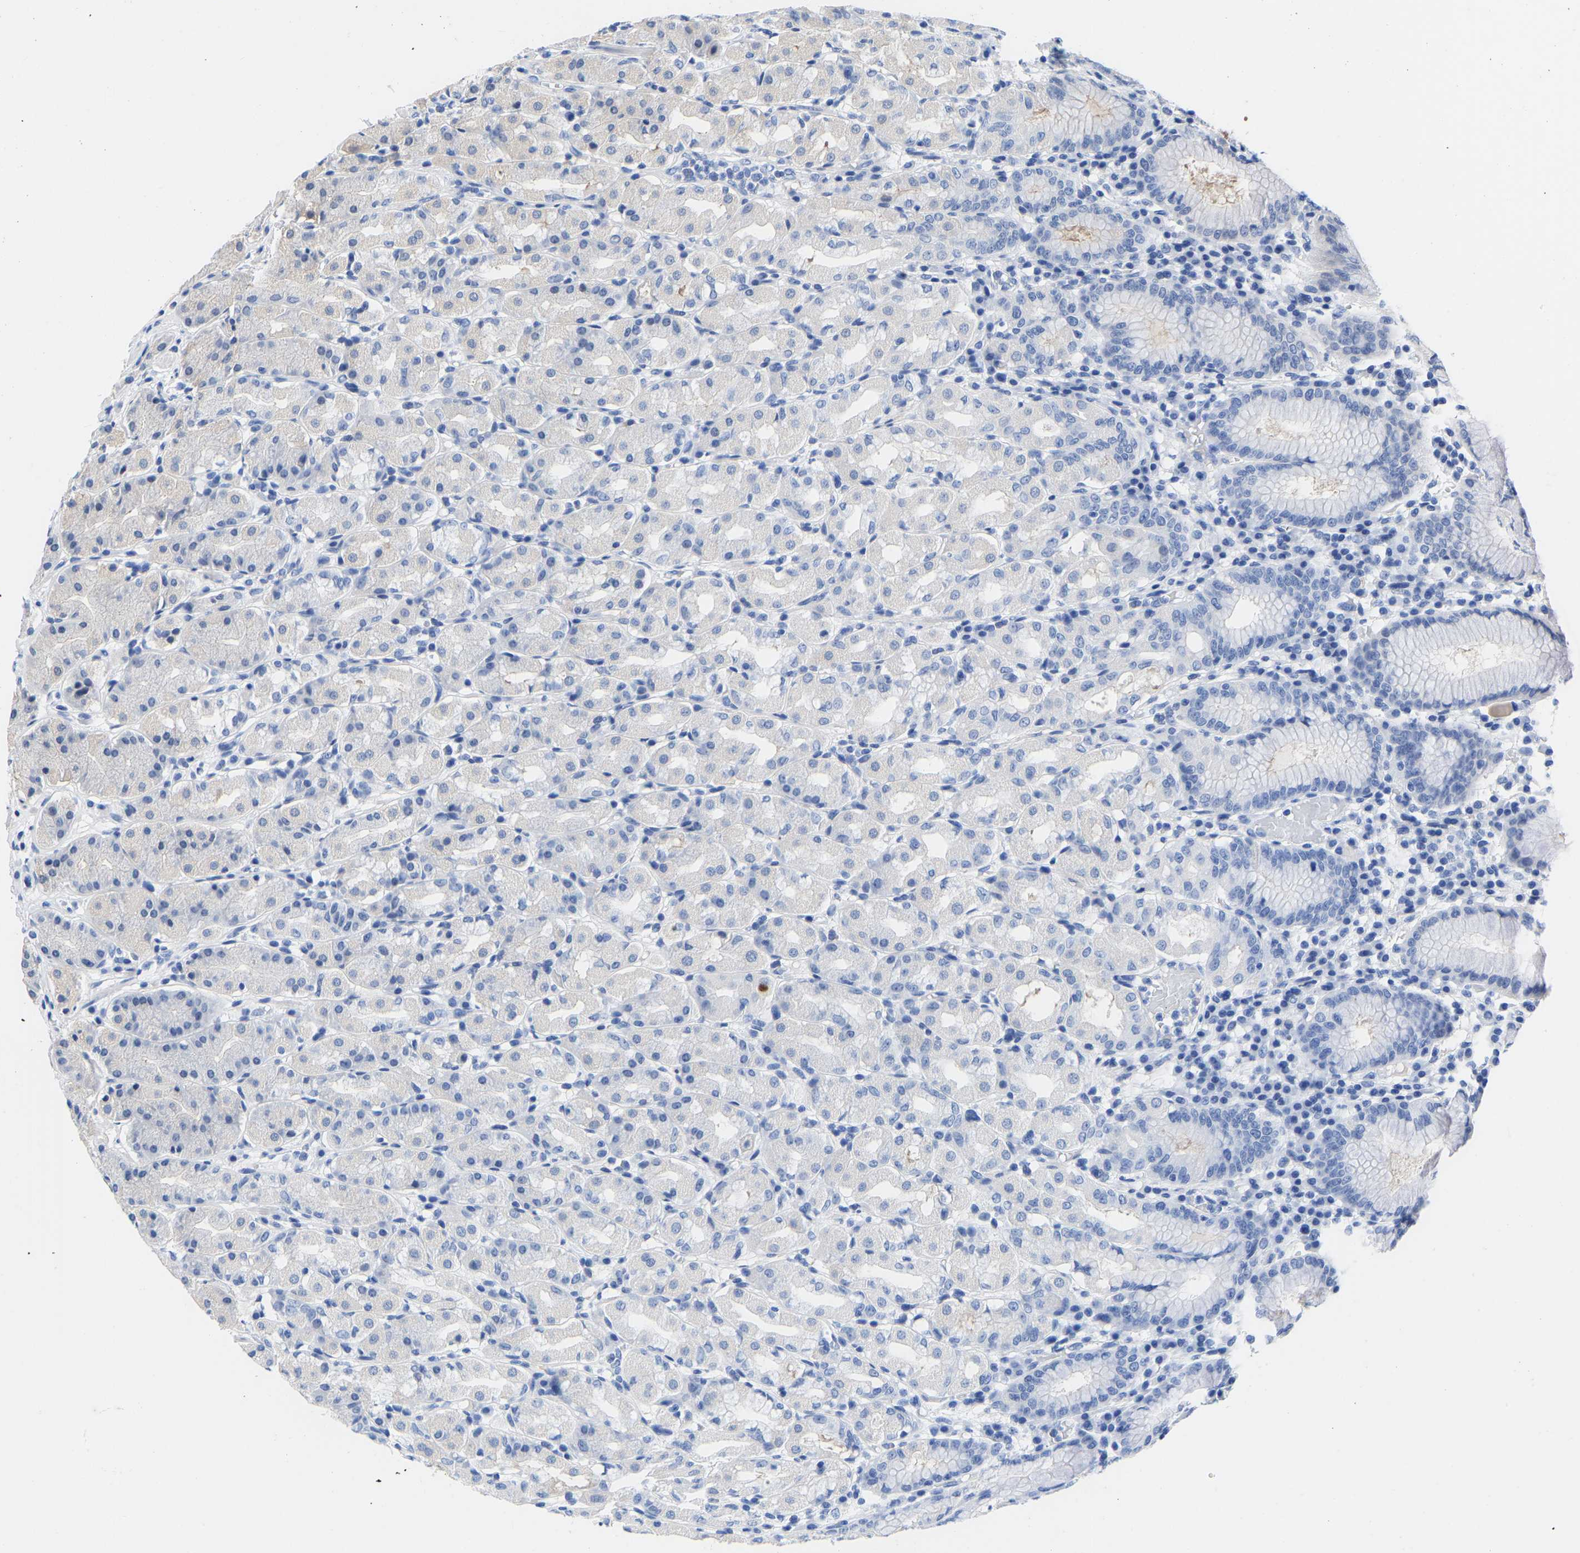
{"staining": {"intensity": "weak", "quantity": "<25%", "location": "cytoplasmic/membranous"}, "tissue": "stomach", "cell_type": "Glandular cells", "image_type": "normal", "snomed": [{"axis": "morphology", "description": "Normal tissue, NOS"}, {"axis": "topography", "description": "Stomach"}, {"axis": "topography", "description": "Stomach, lower"}], "caption": "Stomach stained for a protein using IHC demonstrates no expression glandular cells.", "gene": "GPA33", "patient": {"sex": "female", "age": 56}}